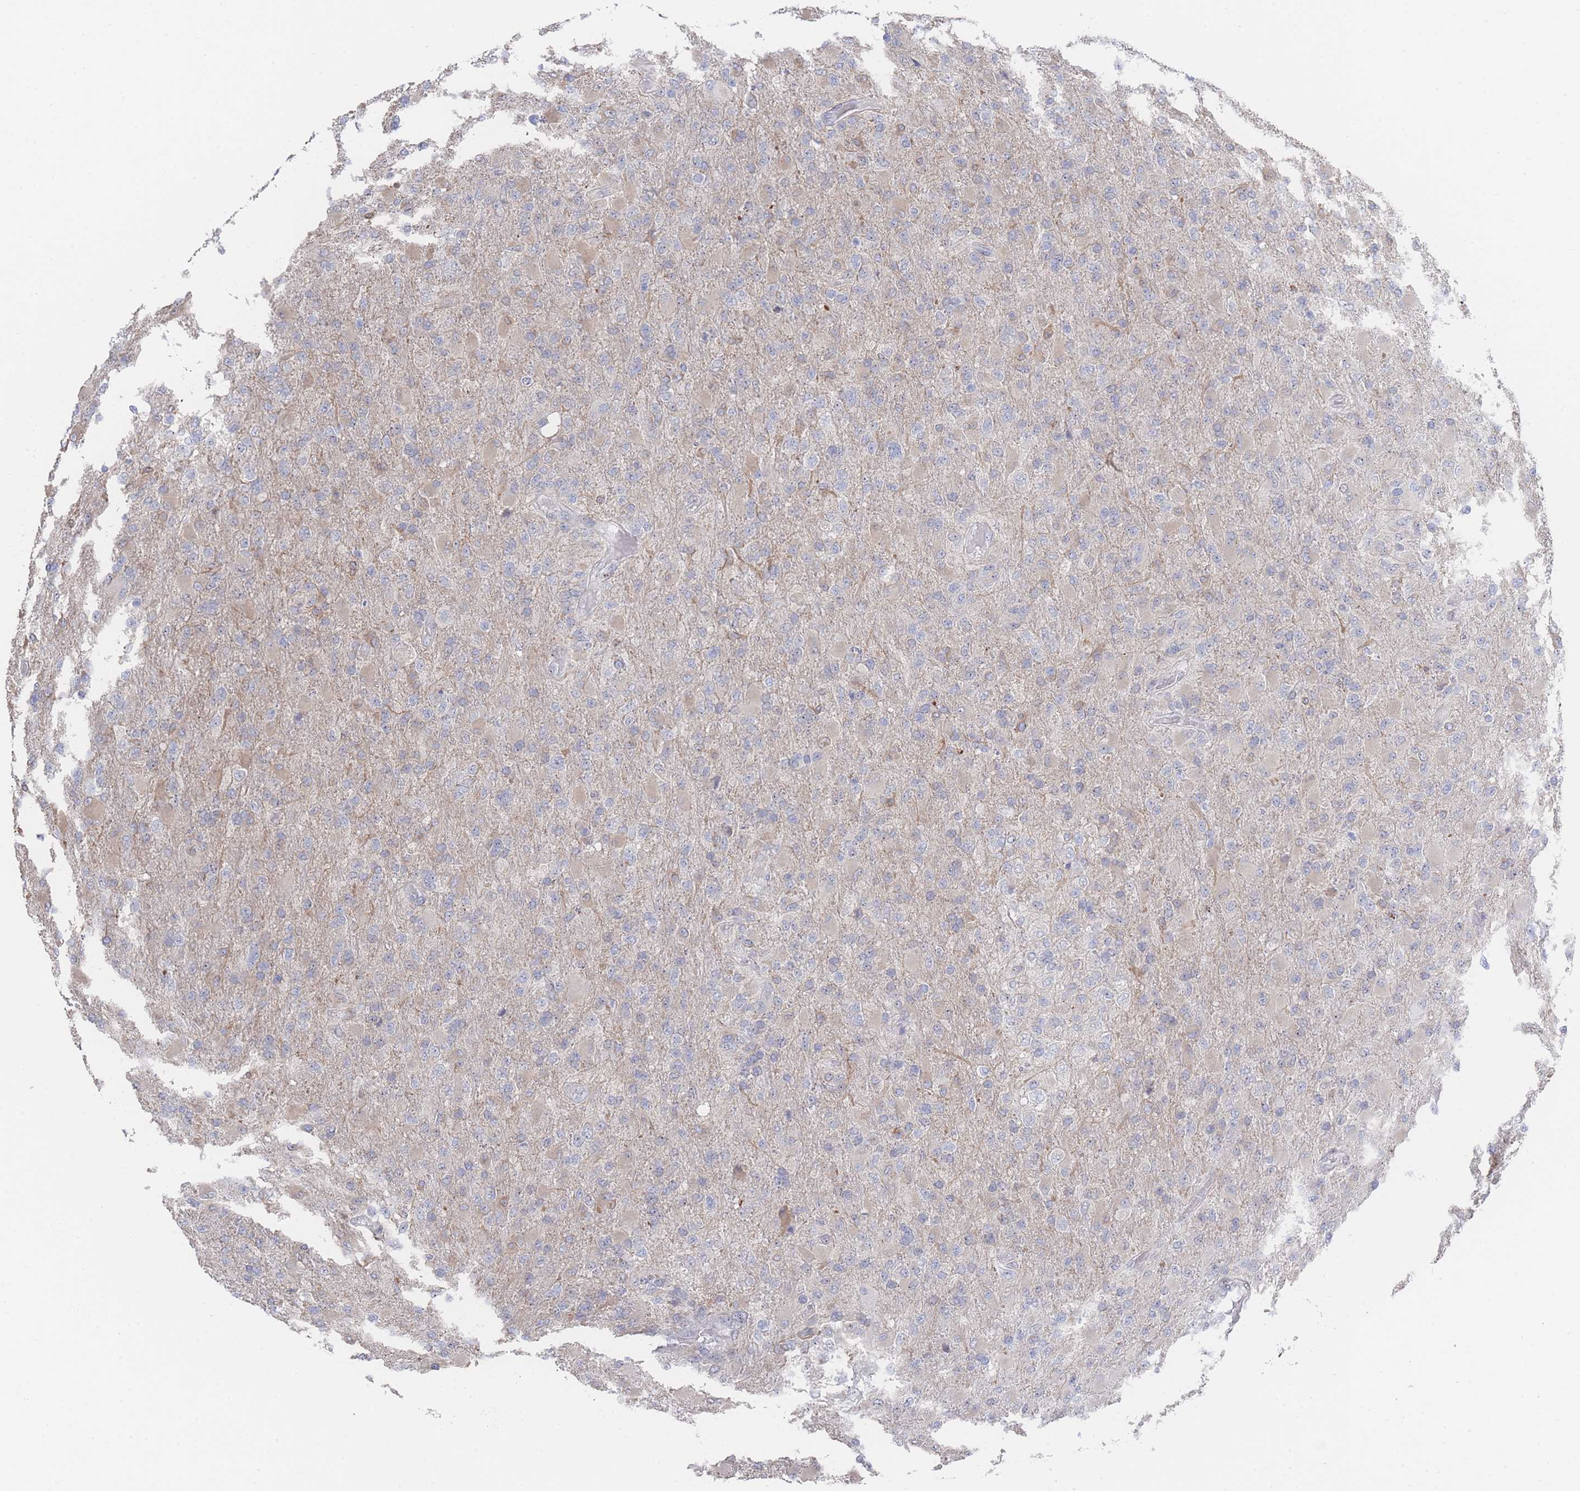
{"staining": {"intensity": "moderate", "quantity": "25%-75%", "location": "cytoplasmic/membranous"}, "tissue": "glioma", "cell_type": "Tumor cells", "image_type": "cancer", "snomed": [{"axis": "morphology", "description": "Glioma, malignant, Low grade"}, {"axis": "topography", "description": "Brain"}], "caption": "Protein staining of glioma tissue shows moderate cytoplasmic/membranous expression in approximately 25%-75% of tumor cells.", "gene": "ZNF142", "patient": {"sex": "male", "age": 65}}